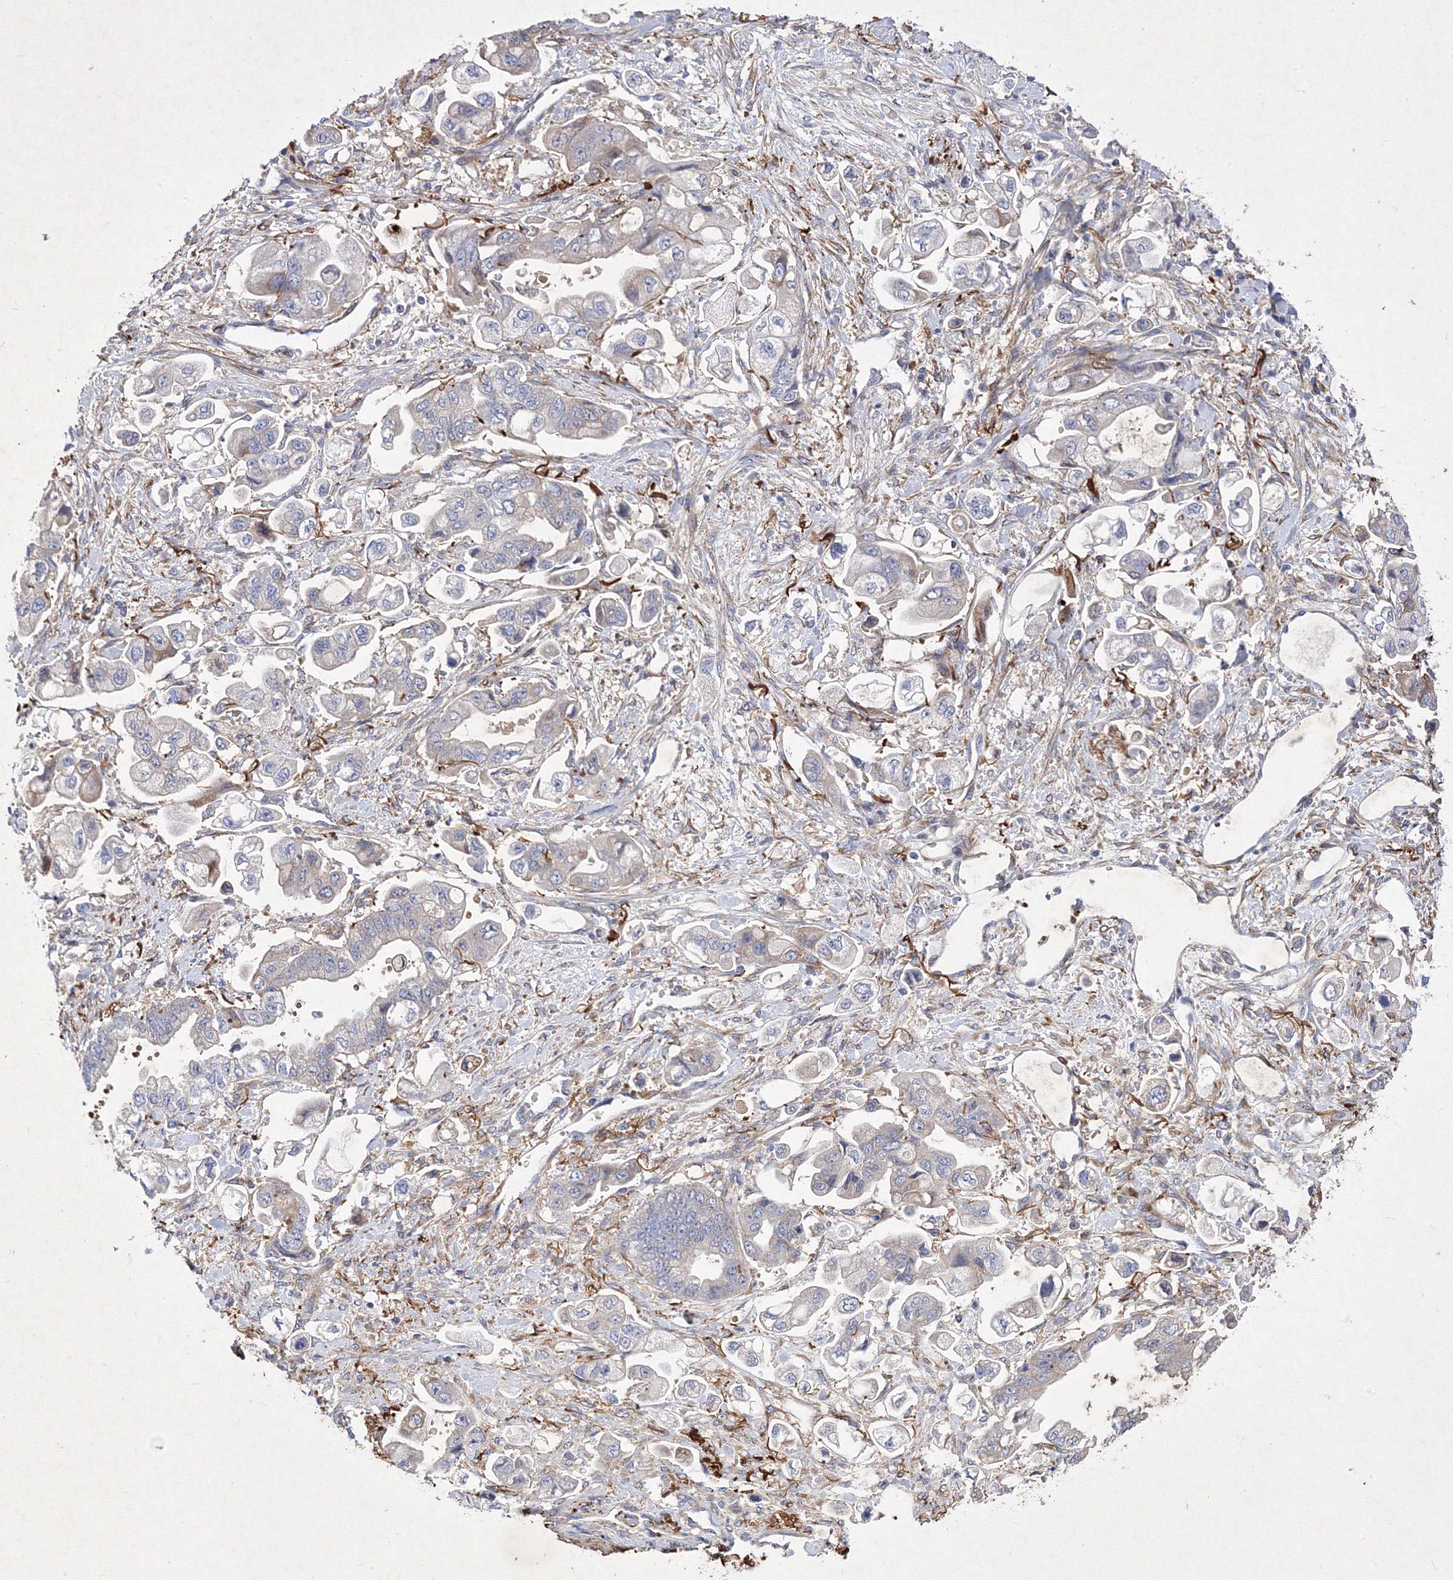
{"staining": {"intensity": "negative", "quantity": "none", "location": "none"}, "tissue": "stomach cancer", "cell_type": "Tumor cells", "image_type": "cancer", "snomed": [{"axis": "morphology", "description": "Adenocarcinoma, NOS"}, {"axis": "topography", "description": "Stomach"}], "caption": "This is an IHC image of adenocarcinoma (stomach). There is no positivity in tumor cells.", "gene": "SNX18", "patient": {"sex": "male", "age": 62}}